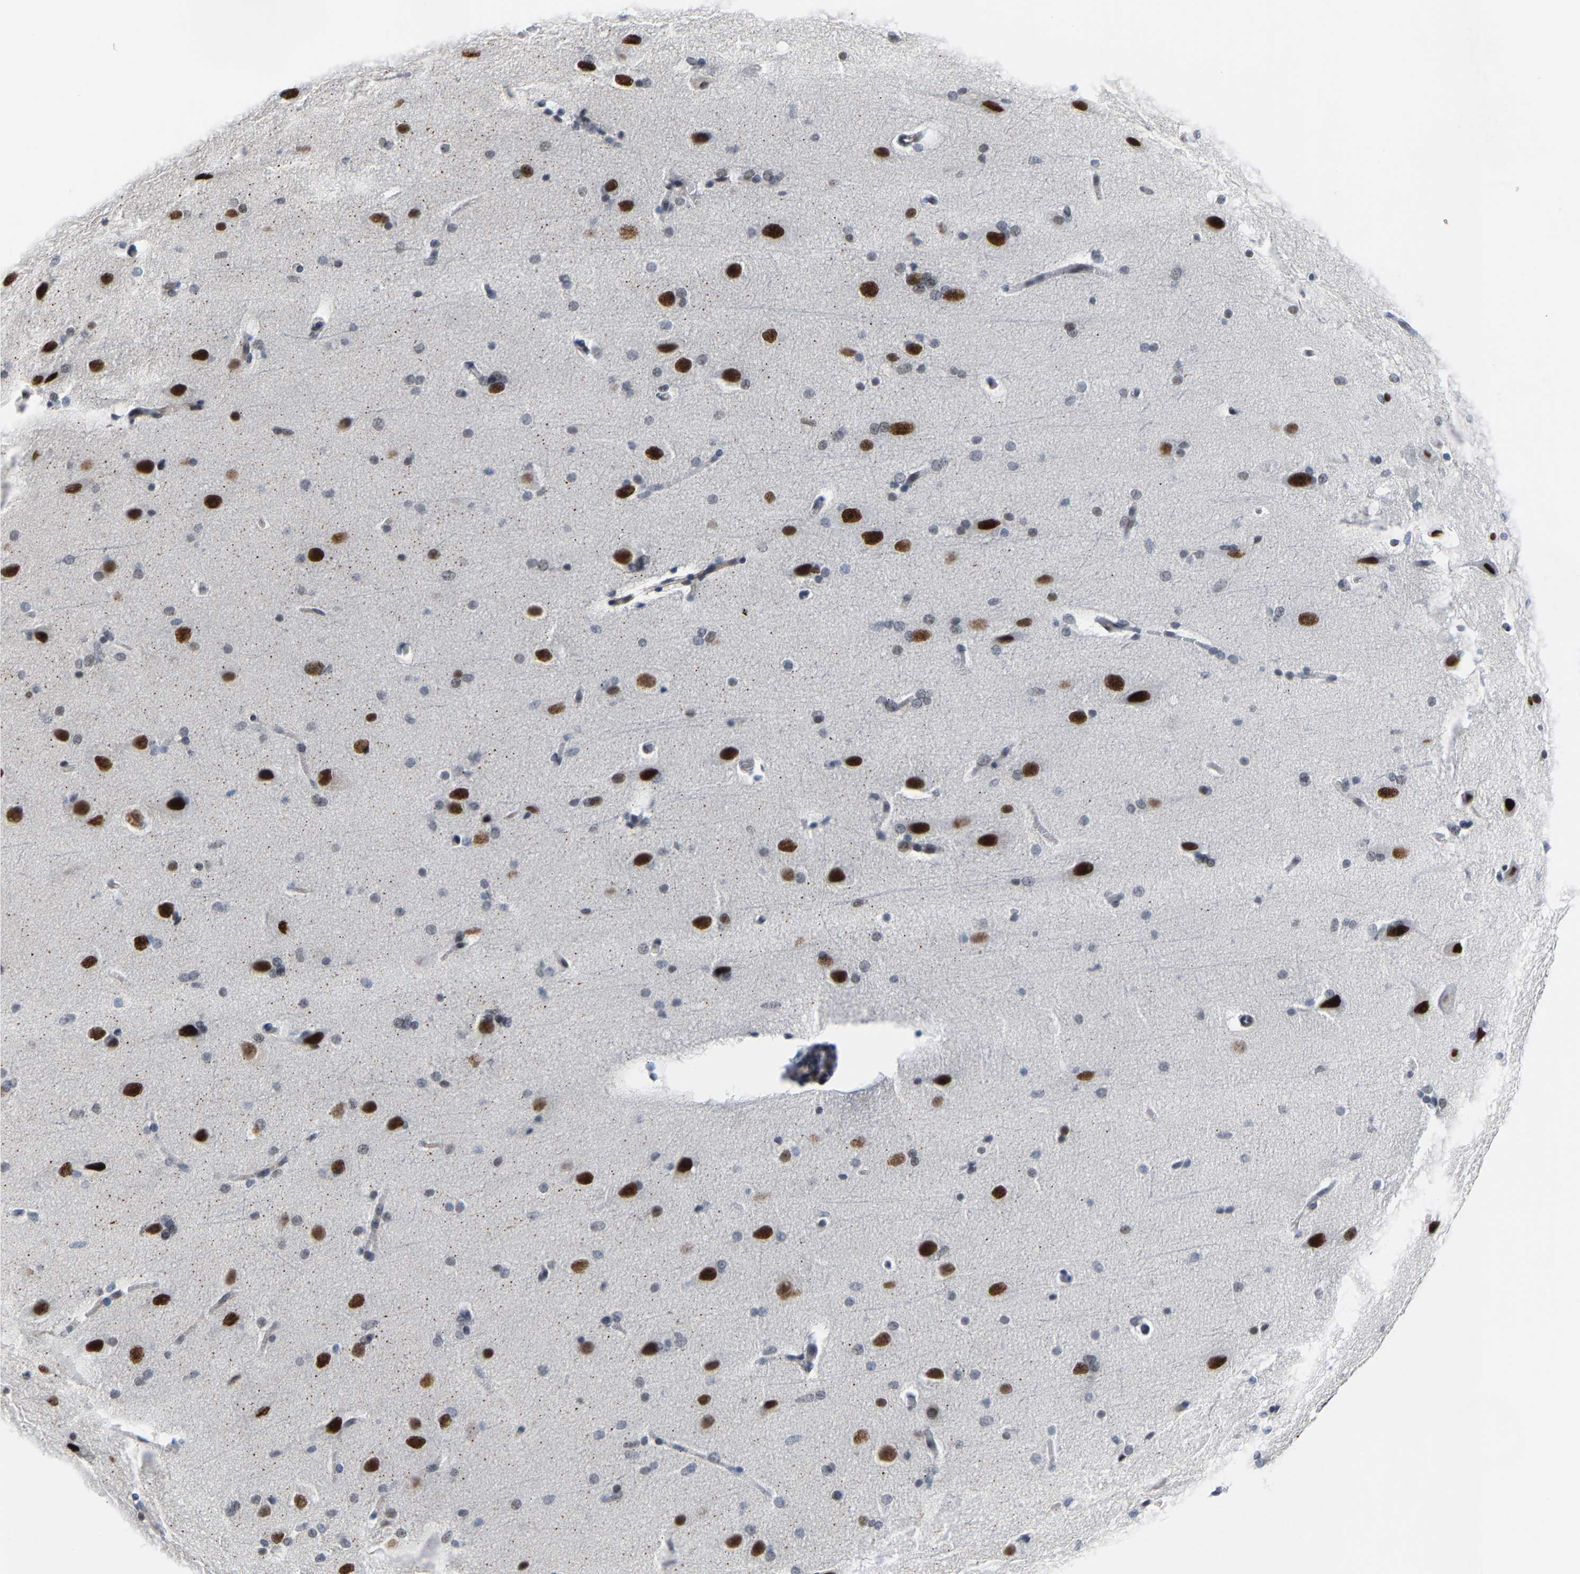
{"staining": {"intensity": "negative", "quantity": "none", "location": "none"}, "tissue": "cerebral cortex", "cell_type": "Endothelial cells", "image_type": "normal", "snomed": [{"axis": "morphology", "description": "Normal tissue, NOS"}, {"axis": "topography", "description": "Cerebral cortex"}, {"axis": "topography", "description": "Hippocampus"}], "caption": "This is an immunohistochemistry micrograph of benign human cerebral cortex. There is no staining in endothelial cells.", "gene": "FAM180A", "patient": {"sex": "female", "age": 19}}